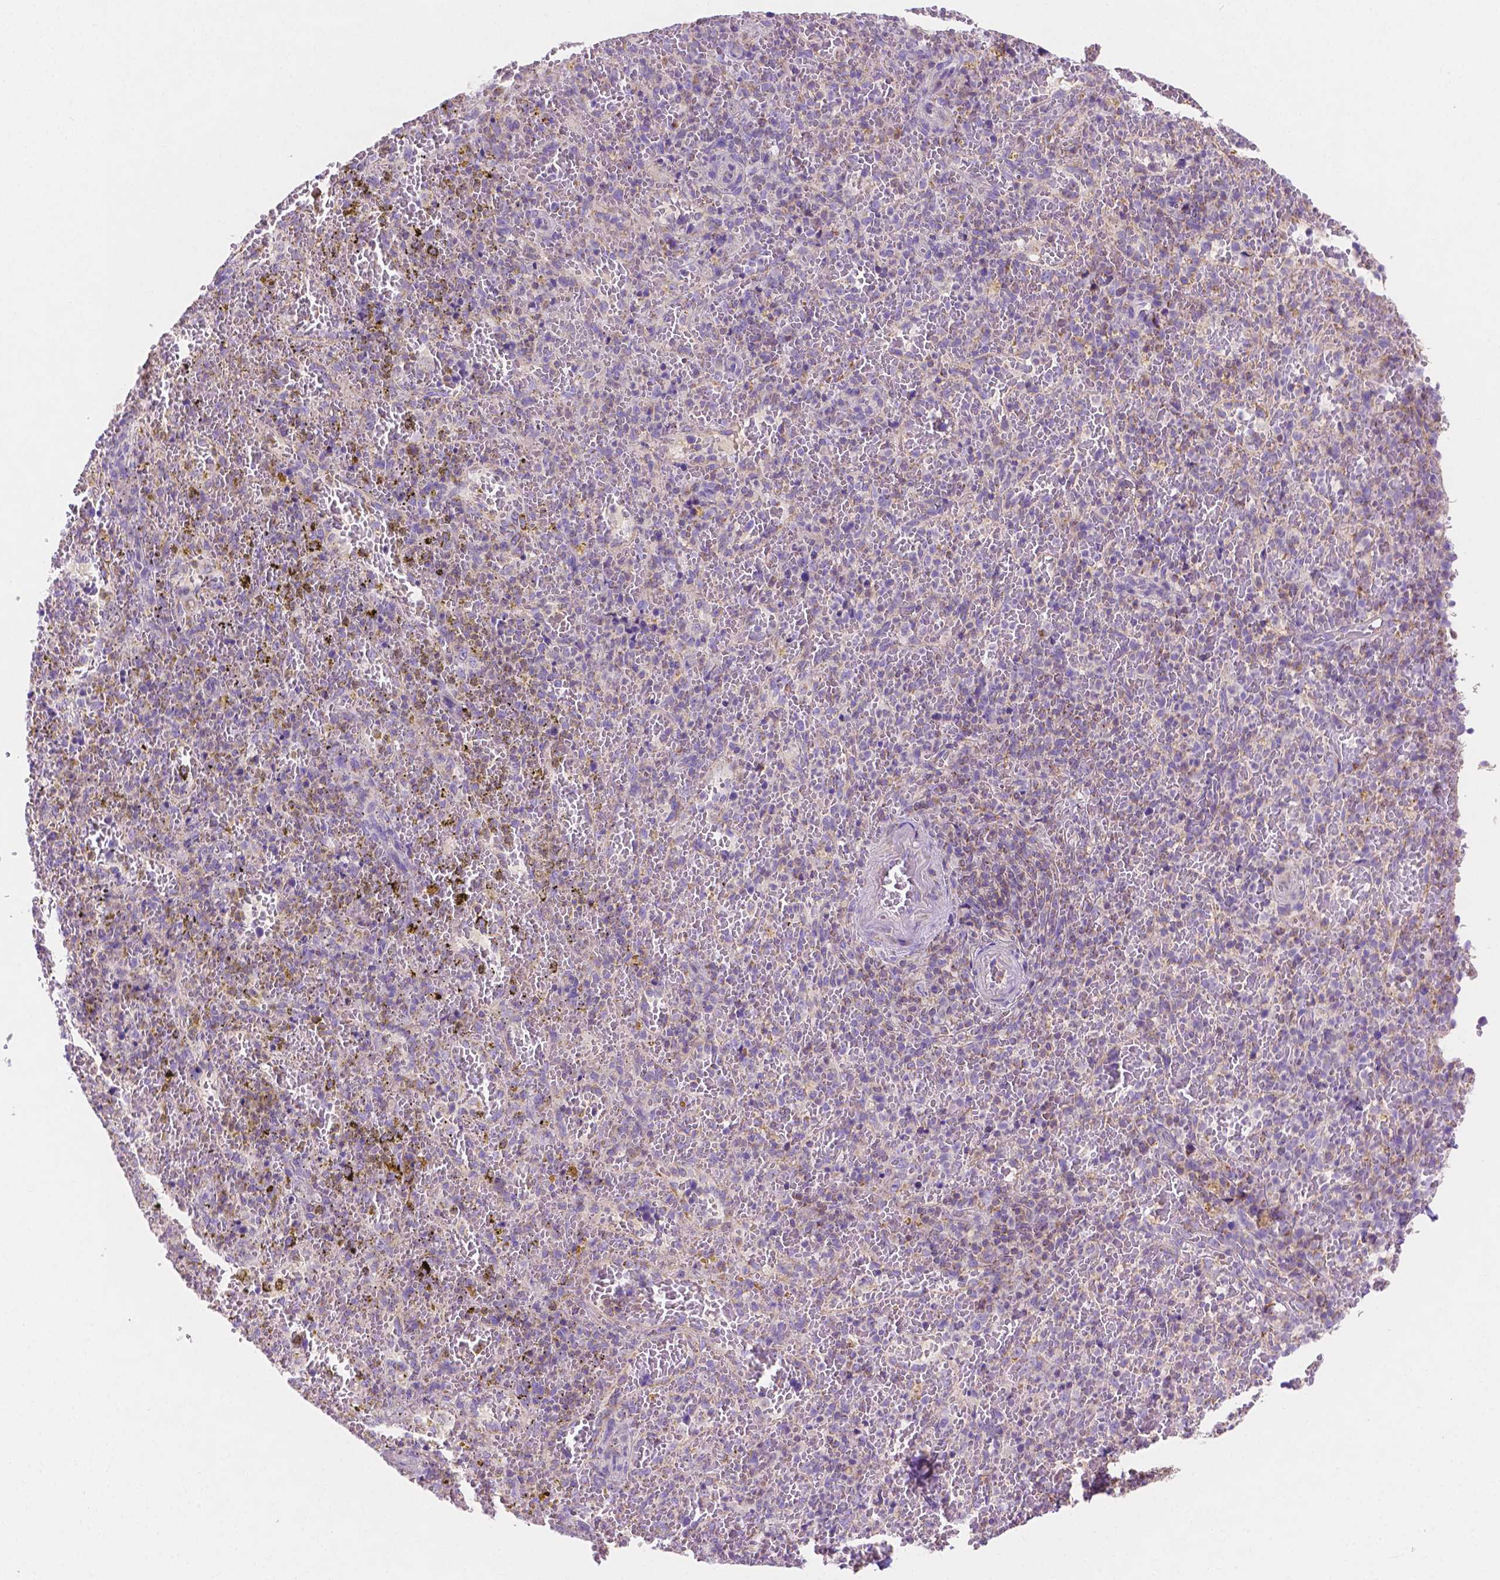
{"staining": {"intensity": "negative", "quantity": "none", "location": "none"}, "tissue": "spleen", "cell_type": "Cells in red pulp", "image_type": "normal", "snomed": [{"axis": "morphology", "description": "Normal tissue, NOS"}, {"axis": "topography", "description": "Spleen"}], "caption": "The photomicrograph reveals no staining of cells in red pulp in unremarkable spleen. (Stains: DAB (3,3'-diaminobenzidine) immunohistochemistry (IHC) with hematoxylin counter stain, Microscopy: brightfield microscopy at high magnification).", "gene": "SGTB", "patient": {"sex": "female", "age": 50}}